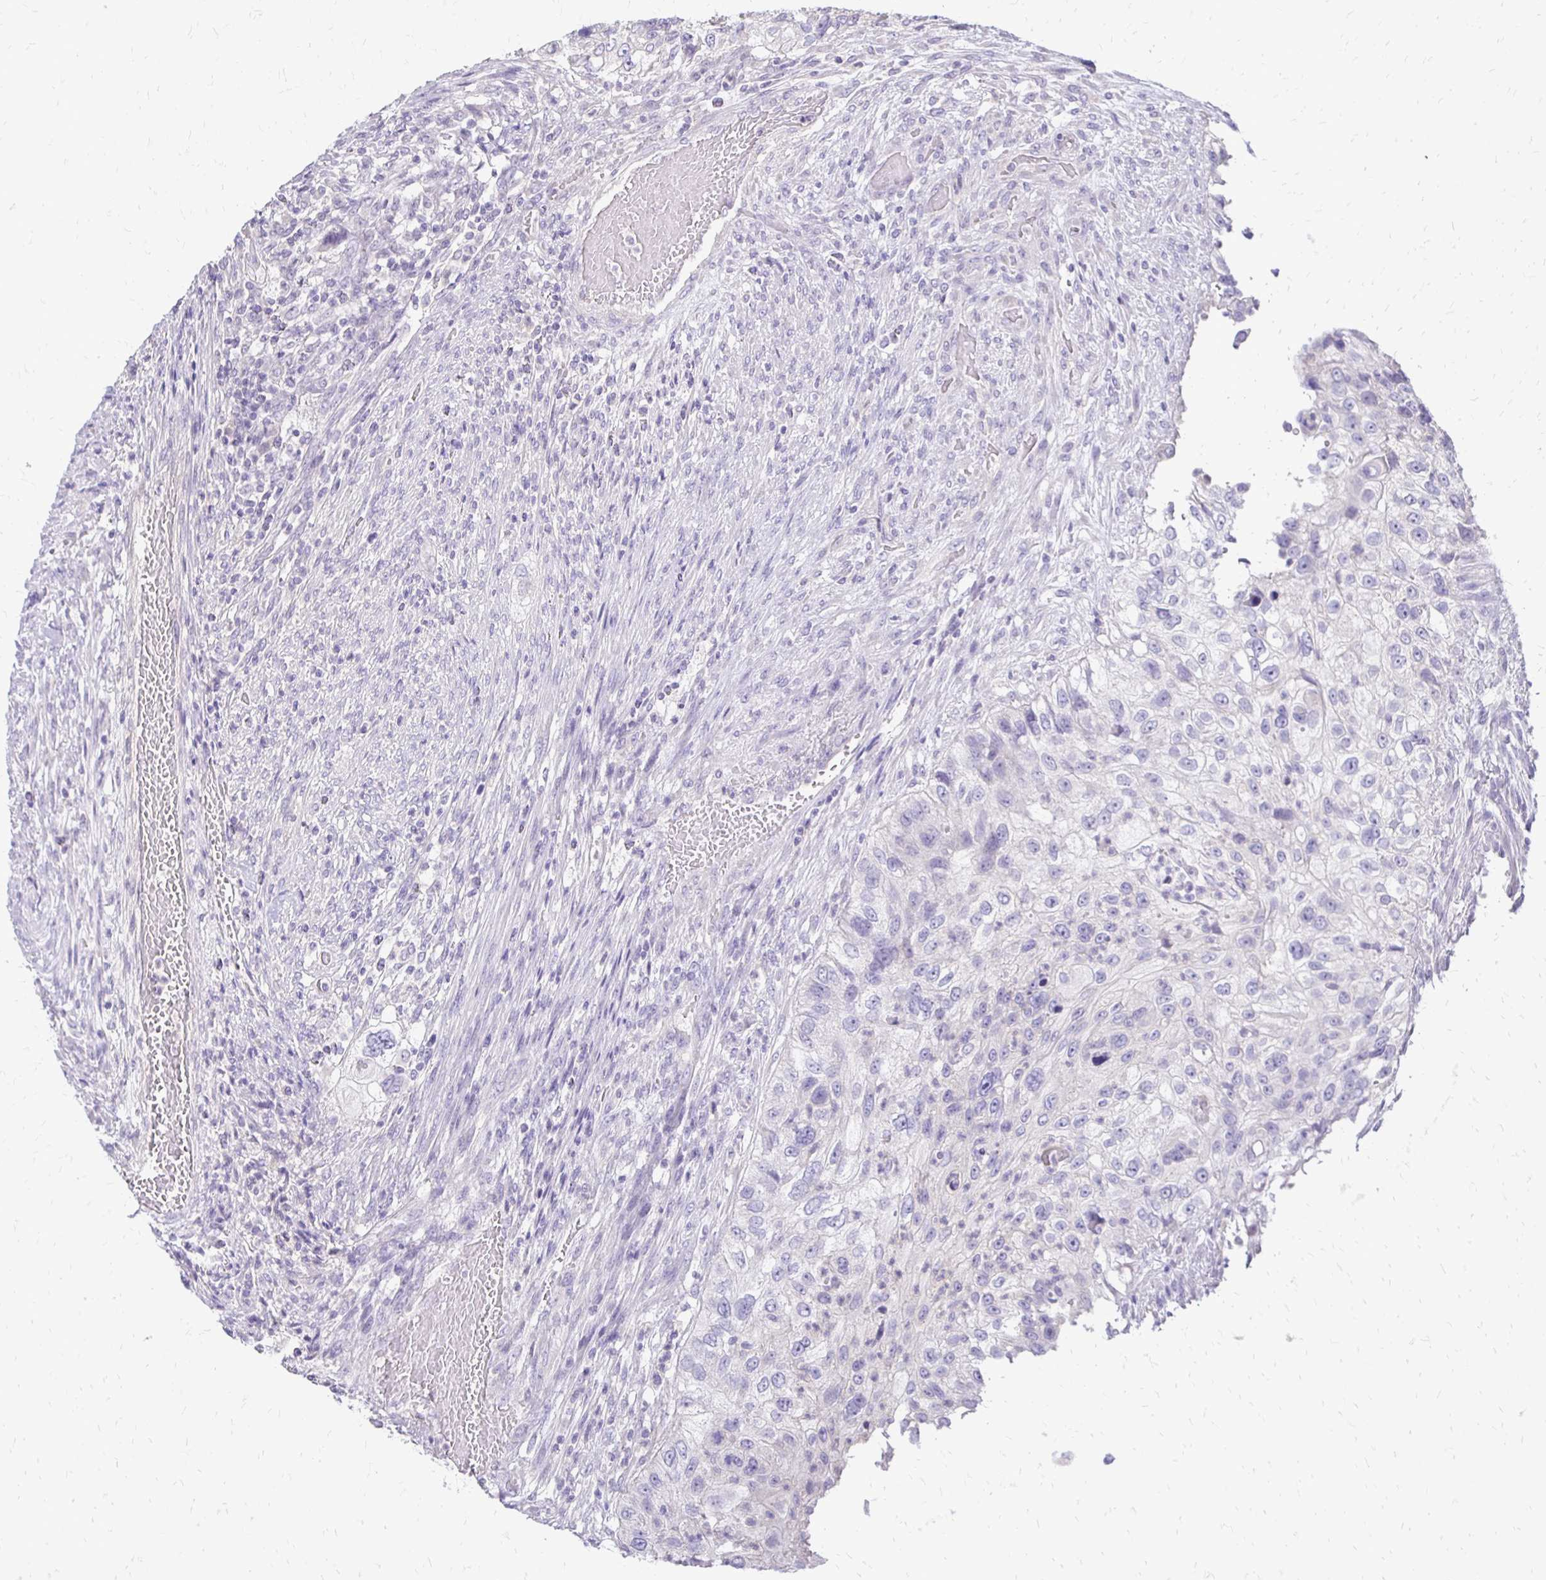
{"staining": {"intensity": "negative", "quantity": "none", "location": "none"}, "tissue": "urothelial cancer", "cell_type": "Tumor cells", "image_type": "cancer", "snomed": [{"axis": "morphology", "description": "Urothelial carcinoma, High grade"}, {"axis": "topography", "description": "Urinary bladder"}], "caption": "Immunohistochemistry of urothelial cancer exhibits no staining in tumor cells.", "gene": "ALPG", "patient": {"sex": "female", "age": 60}}